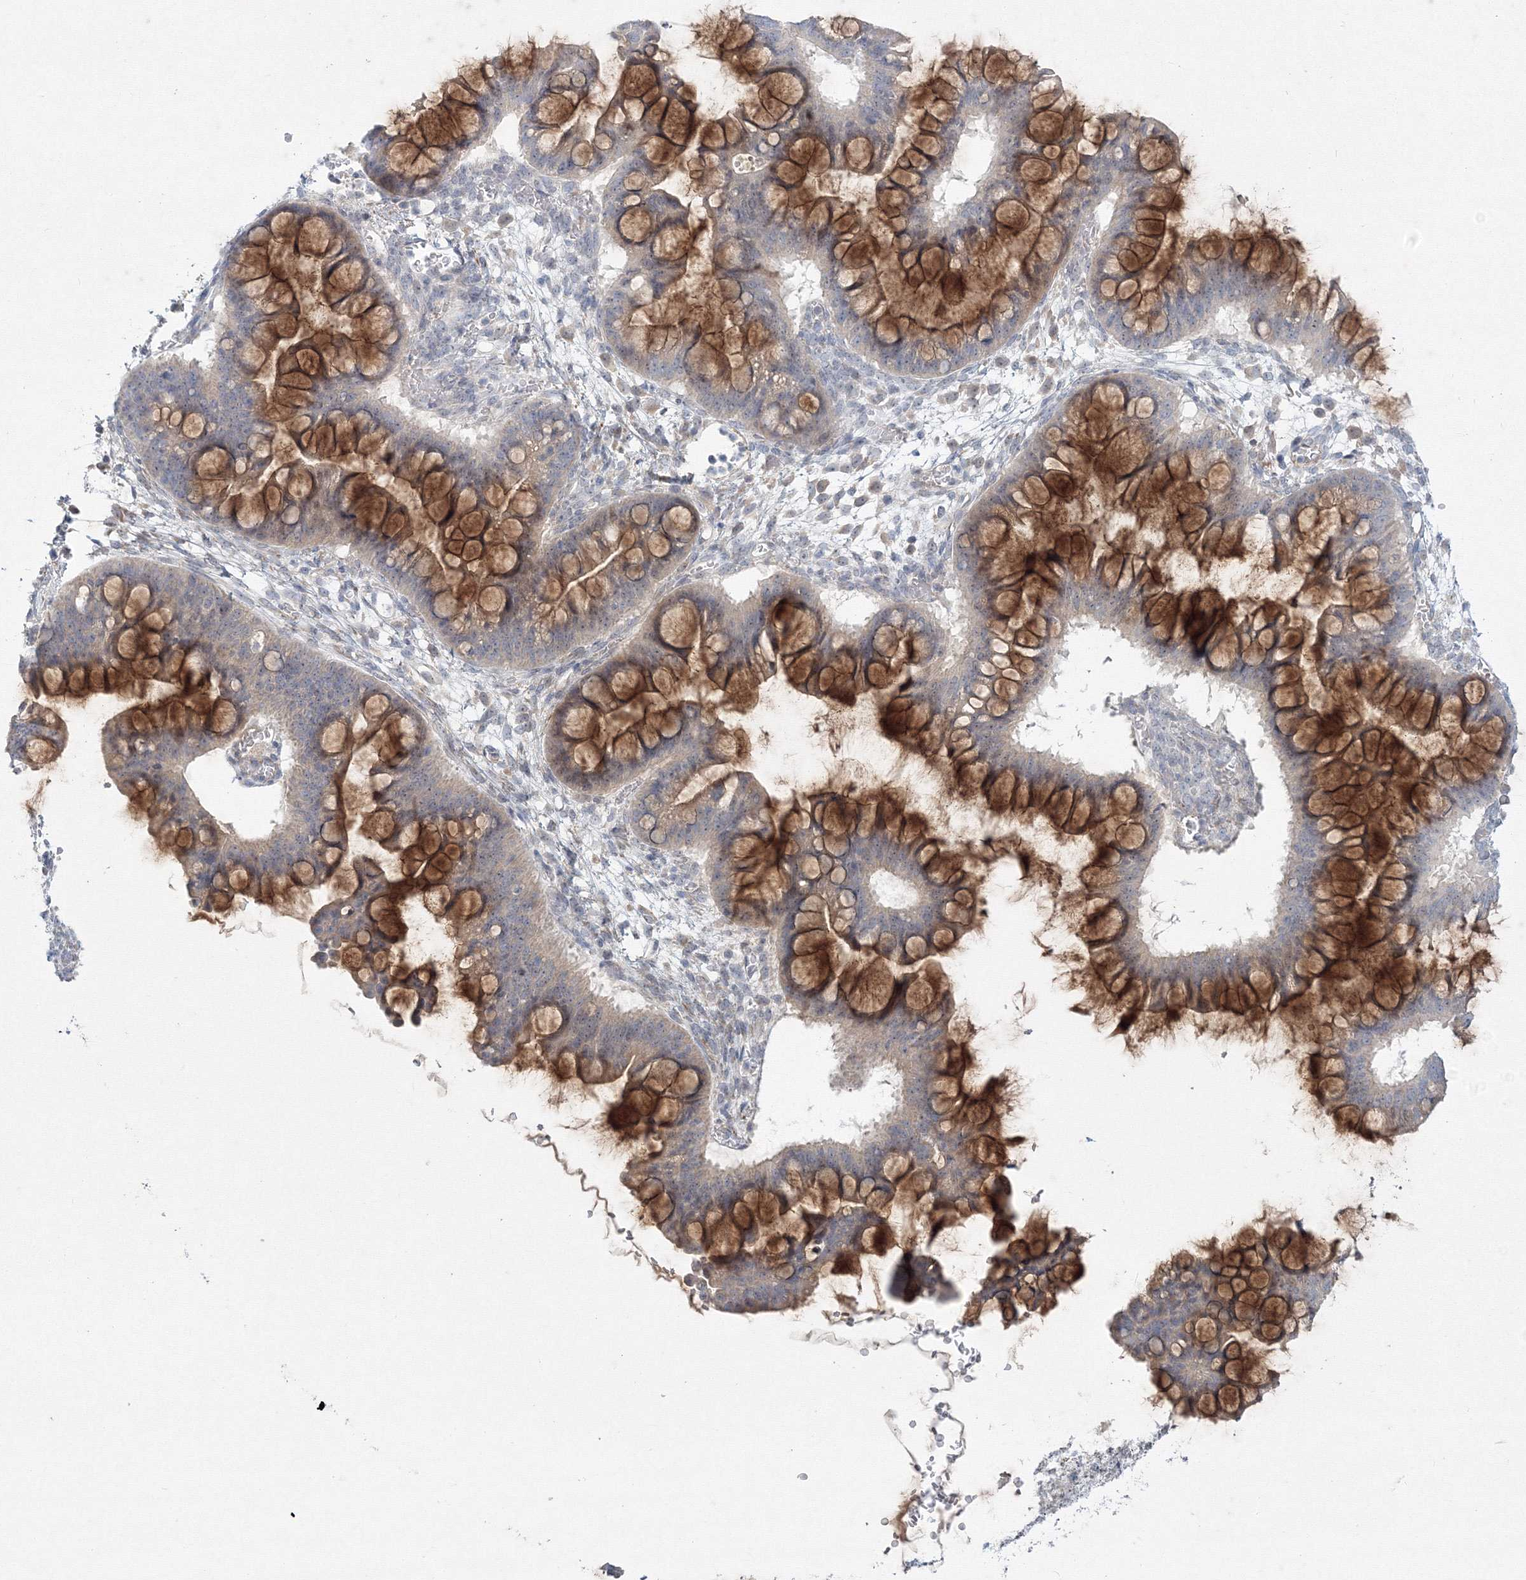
{"staining": {"intensity": "moderate", "quantity": ">75%", "location": "cytoplasmic/membranous"}, "tissue": "ovarian cancer", "cell_type": "Tumor cells", "image_type": "cancer", "snomed": [{"axis": "morphology", "description": "Cystadenocarcinoma, mucinous, NOS"}, {"axis": "topography", "description": "Ovary"}], "caption": "A histopathology image of human ovarian cancer stained for a protein exhibits moderate cytoplasmic/membranous brown staining in tumor cells. (DAB (3,3'-diaminobenzidine) IHC with brightfield microscopy, high magnification).", "gene": "WDR49", "patient": {"sex": "female", "age": 73}}